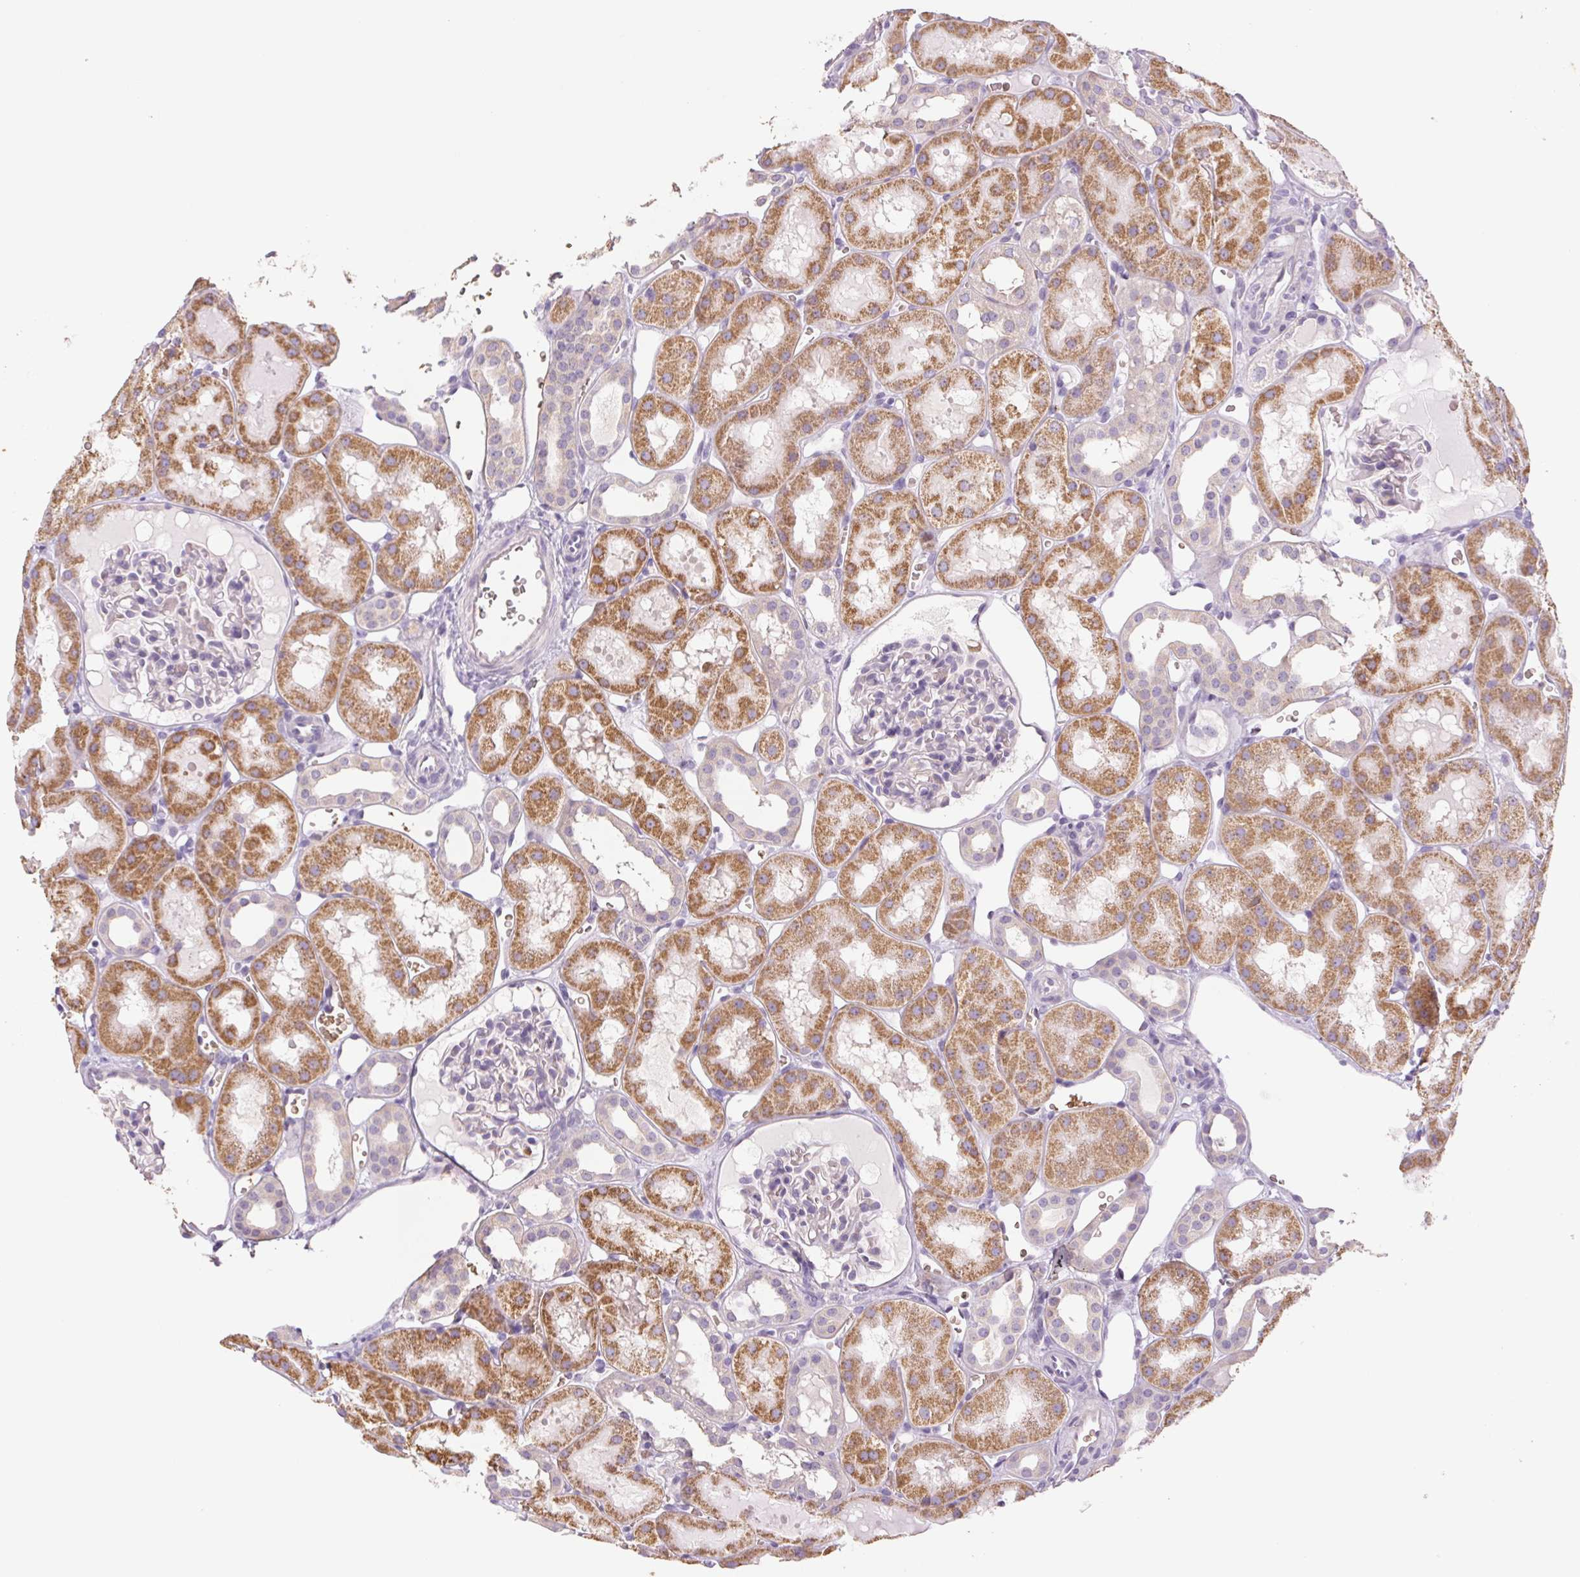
{"staining": {"intensity": "negative", "quantity": "none", "location": "none"}, "tissue": "kidney", "cell_type": "Cells in glomeruli", "image_type": "normal", "snomed": [{"axis": "morphology", "description": "Normal tissue, NOS"}, {"axis": "topography", "description": "Kidney"}, {"axis": "topography", "description": "Urinary bladder"}], "caption": "Immunohistochemical staining of benign human kidney exhibits no significant positivity in cells in glomeruli.", "gene": "IGFL3", "patient": {"sex": "male", "age": 16}}